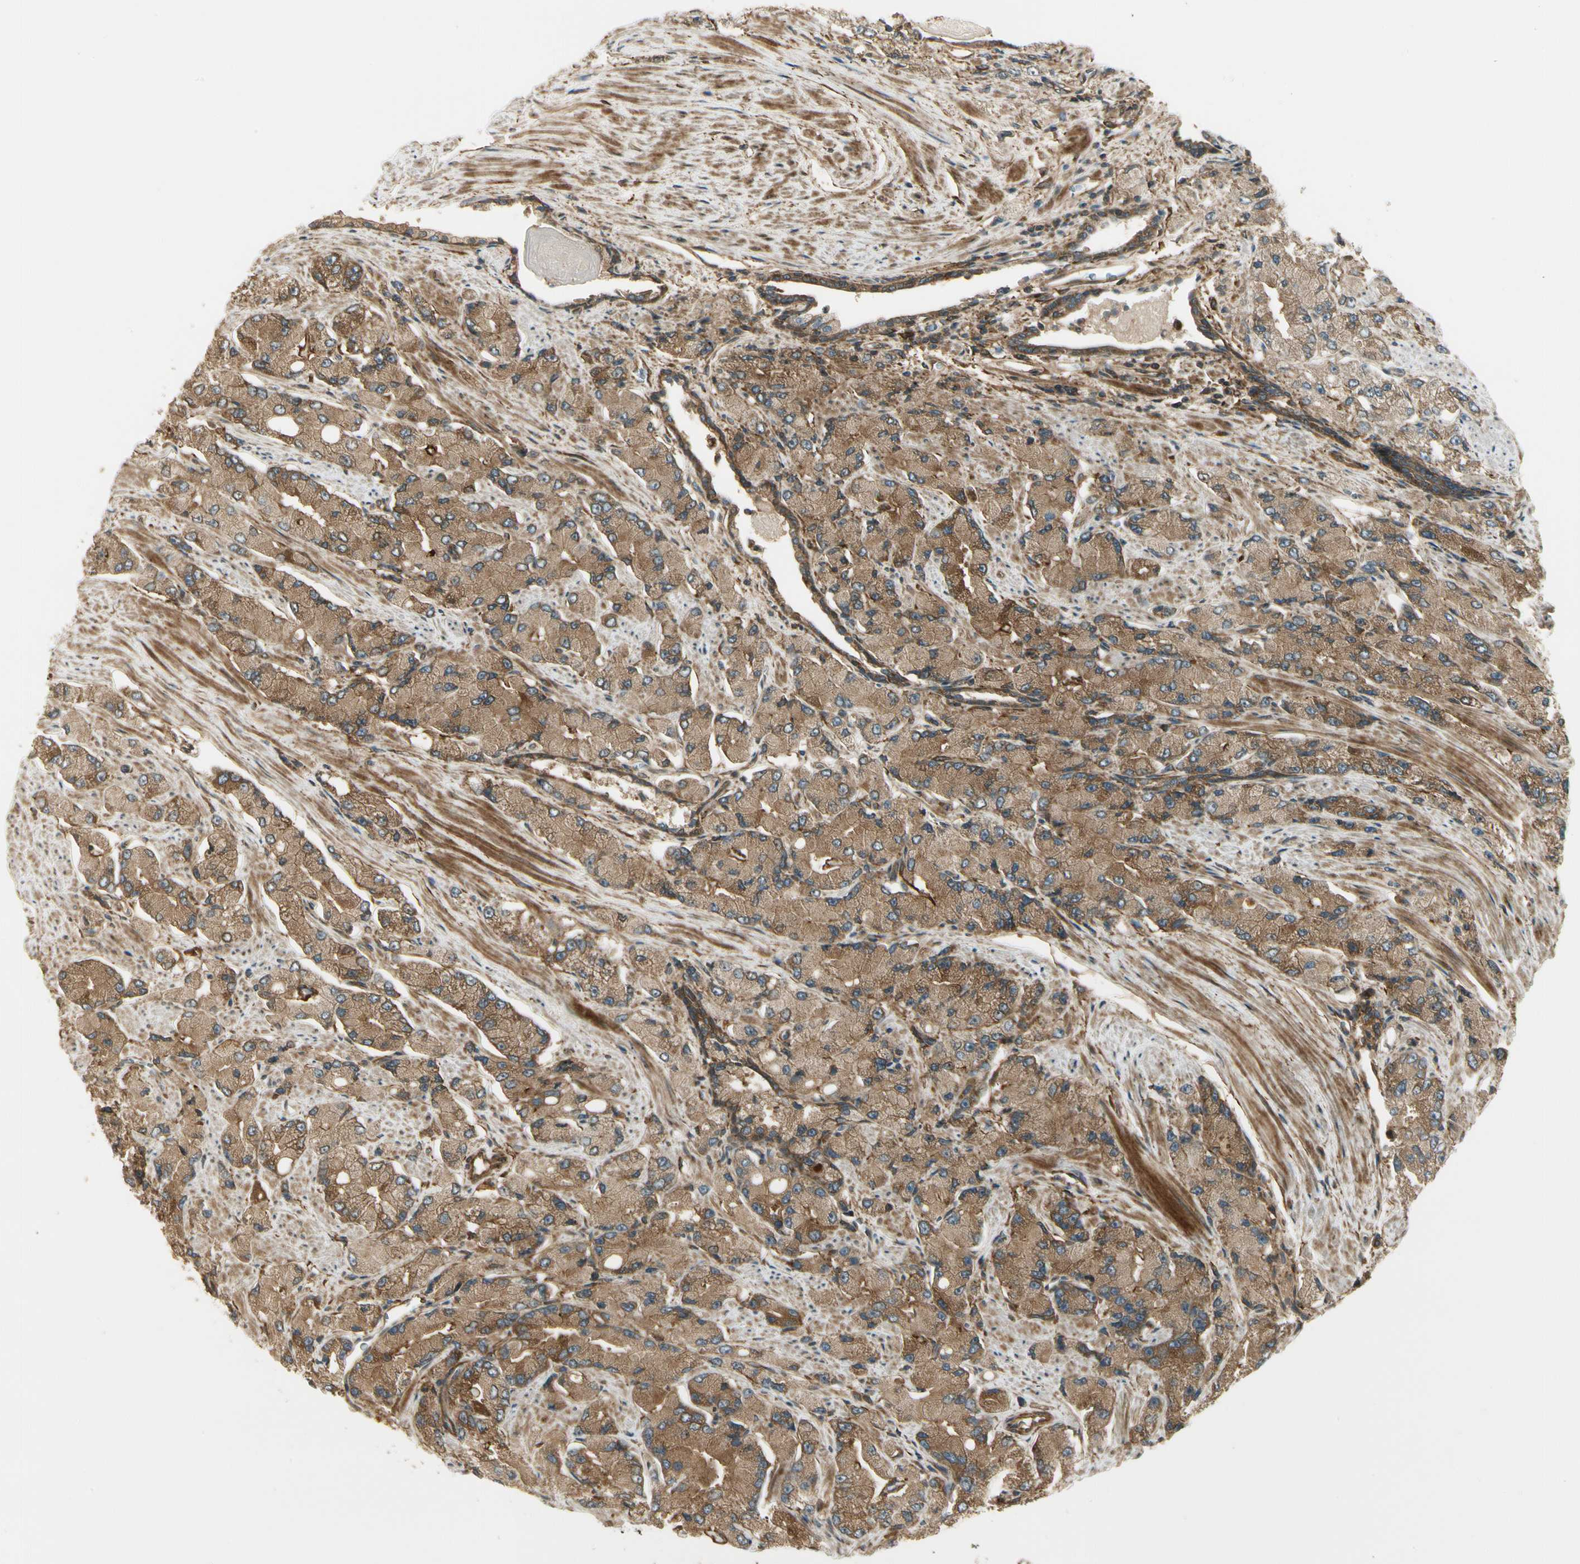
{"staining": {"intensity": "moderate", "quantity": ">75%", "location": "cytoplasmic/membranous"}, "tissue": "prostate cancer", "cell_type": "Tumor cells", "image_type": "cancer", "snomed": [{"axis": "morphology", "description": "Adenocarcinoma, High grade"}, {"axis": "topography", "description": "Prostate"}], "caption": "Prostate high-grade adenocarcinoma stained with a brown dye demonstrates moderate cytoplasmic/membranous positive positivity in approximately >75% of tumor cells.", "gene": "FKBP15", "patient": {"sex": "male", "age": 58}}